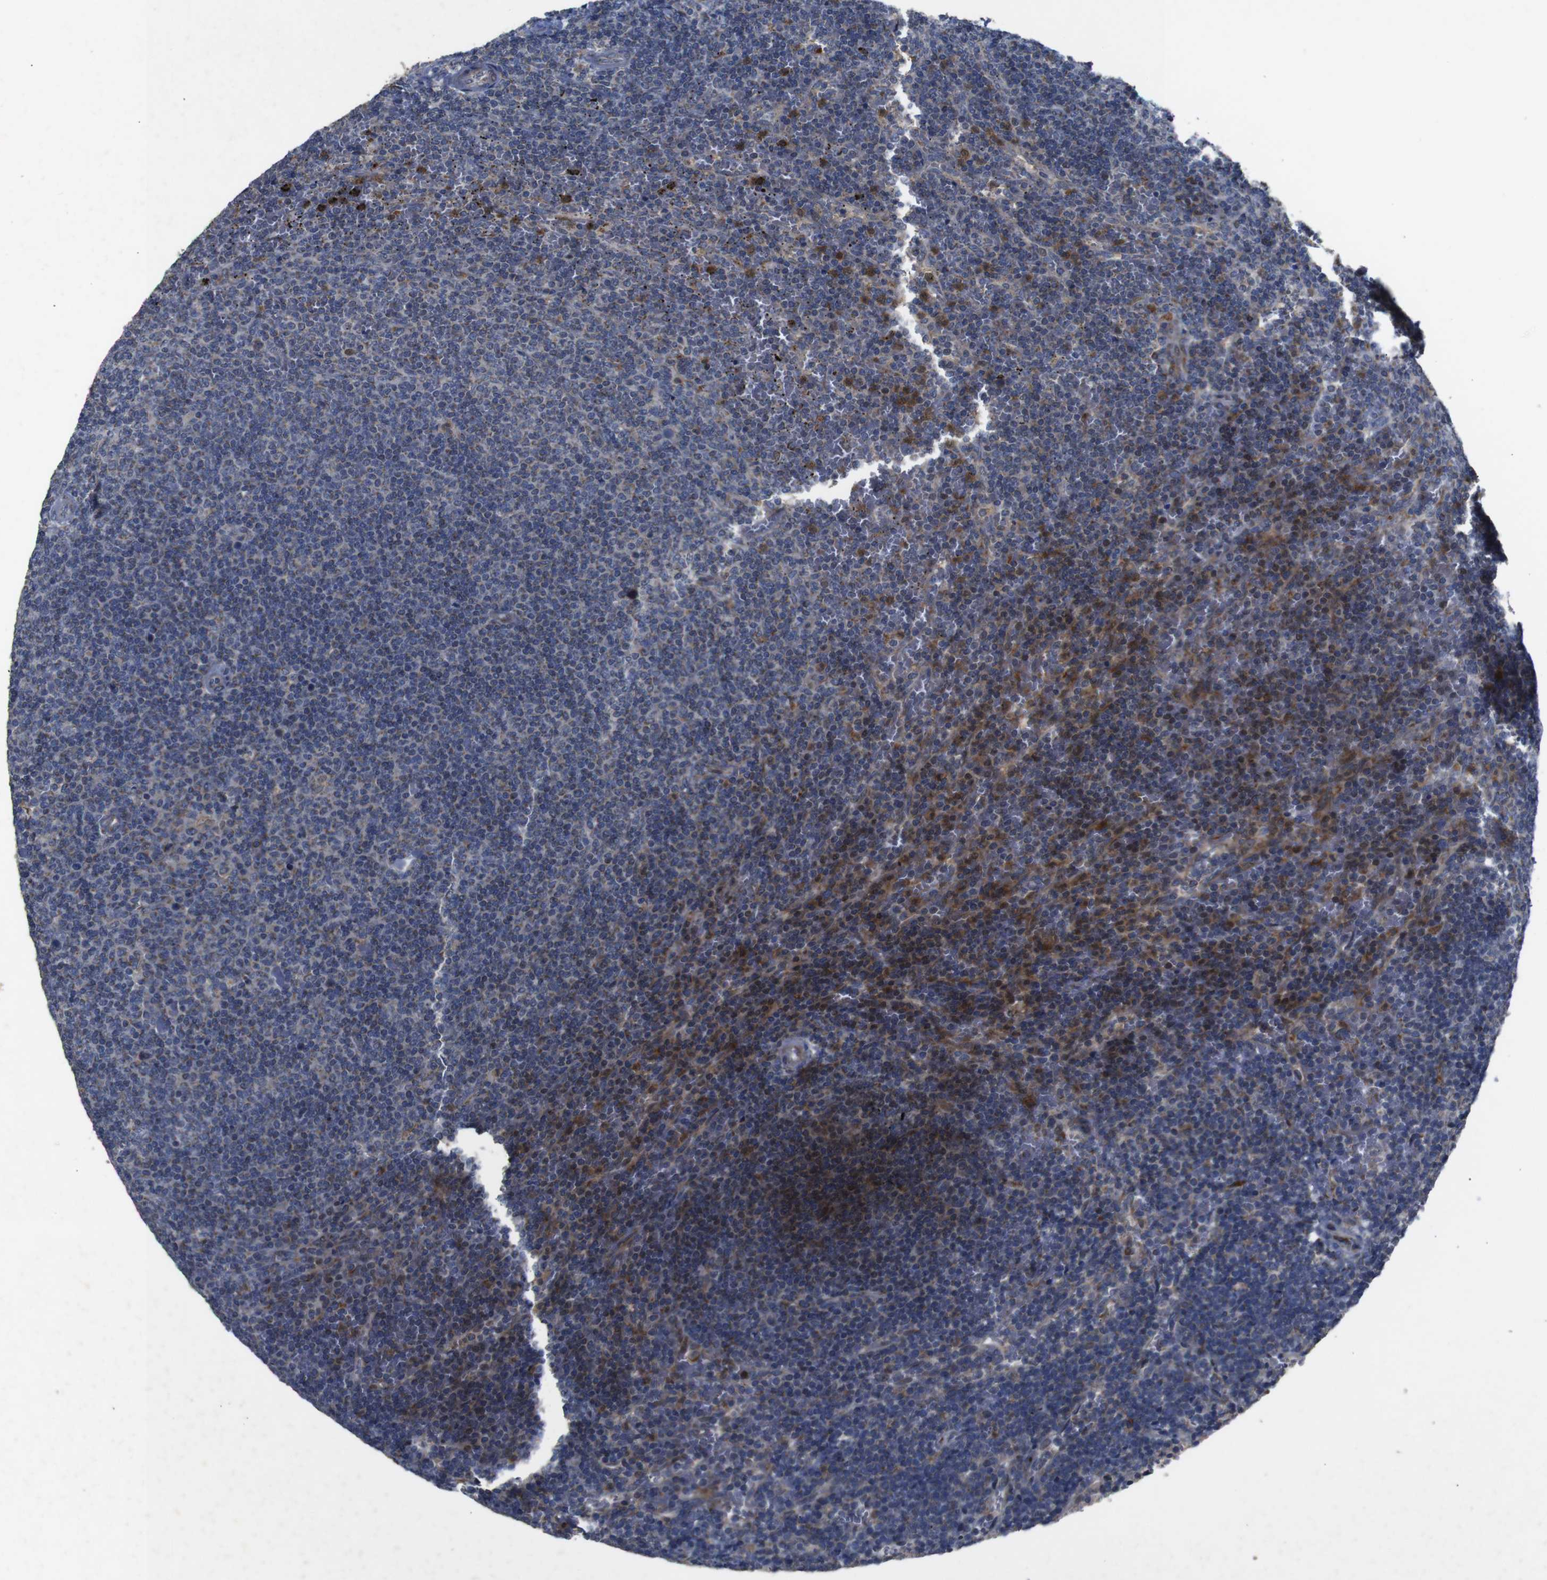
{"staining": {"intensity": "moderate", "quantity": "25%-75%", "location": "cytoplasmic/membranous"}, "tissue": "lymphoma", "cell_type": "Tumor cells", "image_type": "cancer", "snomed": [{"axis": "morphology", "description": "Malignant lymphoma, non-Hodgkin's type, Low grade"}, {"axis": "topography", "description": "Spleen"}], "caption": "Immunohistochemistry (IHC) histopathology image of neoplastic tissue: malignant lymphoma, non-Hodgkin's type (low-grade) stained using immunohistochemistry displays medium levels of moderate protein expression localized specifically in the cytoplasmic/membranous of tumor cells, appearing as a cytoplasmic/membranous brown color.", "gene": "CHST10", "patient": {"sex": "female", "age": 50}}